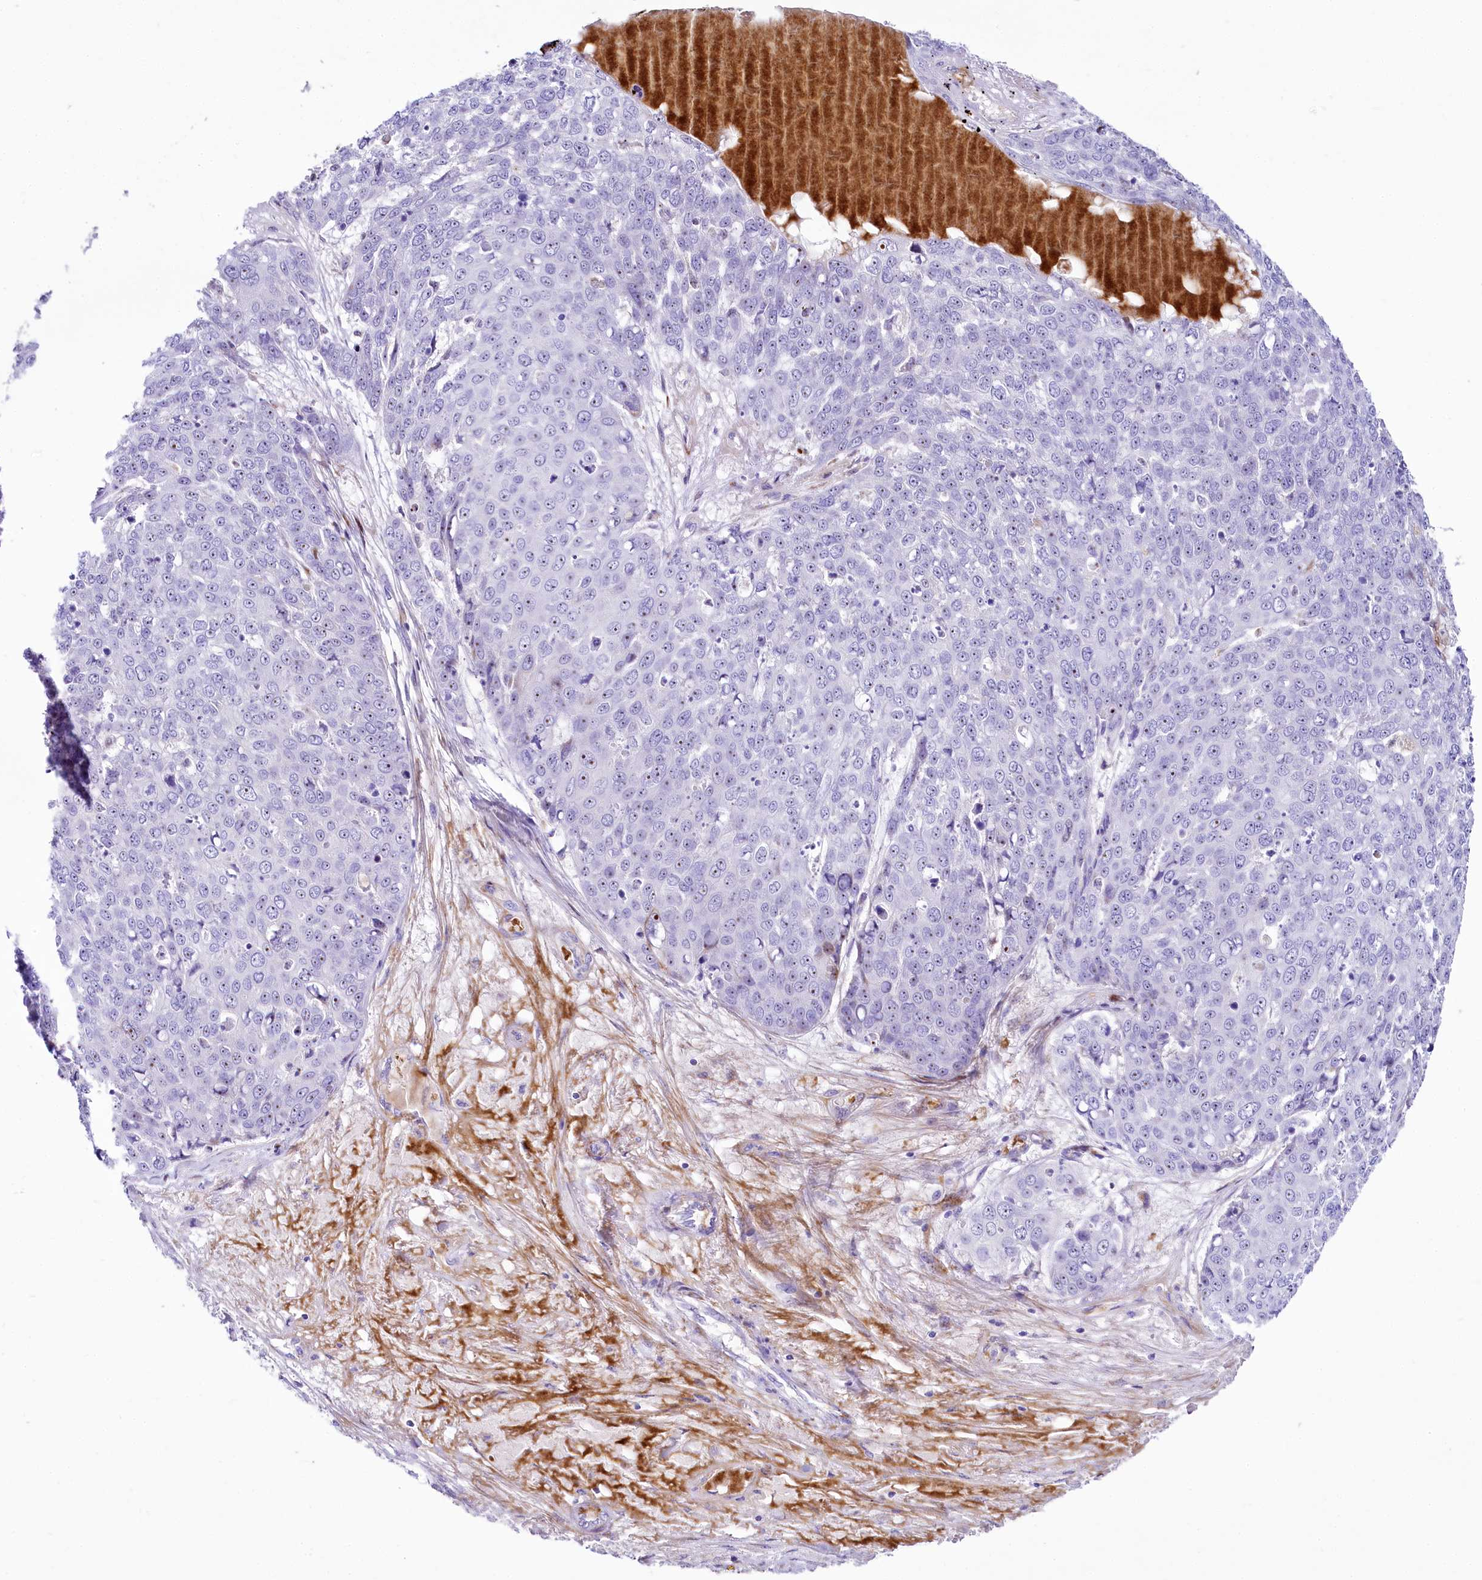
{"staining": {"intensity": "weak", "quantity": "<25%", "location": "nuclear"}, "tissue": "skin cancer", "cell_type": "Tumor cells", "image_type": "cancer", "snomed": [{"axis": "morphology", "description": "Squamous cell carcinoma, NOS"}, {"axis": "topography", "description": "Skin"}], "caption": "Immunohistochemical staining of skin squamous cell carcinoma displays no significant expression in tumor cells. The staining was performed using DAB (3,3'-diaminobenzidine) to visualize the protein expression in brown, while the nuclei were stained in blue with hematoxylin (Magnification: 20x).", "gene": "SH3TC2", "patient": {"sex": "male", "age": 71}}